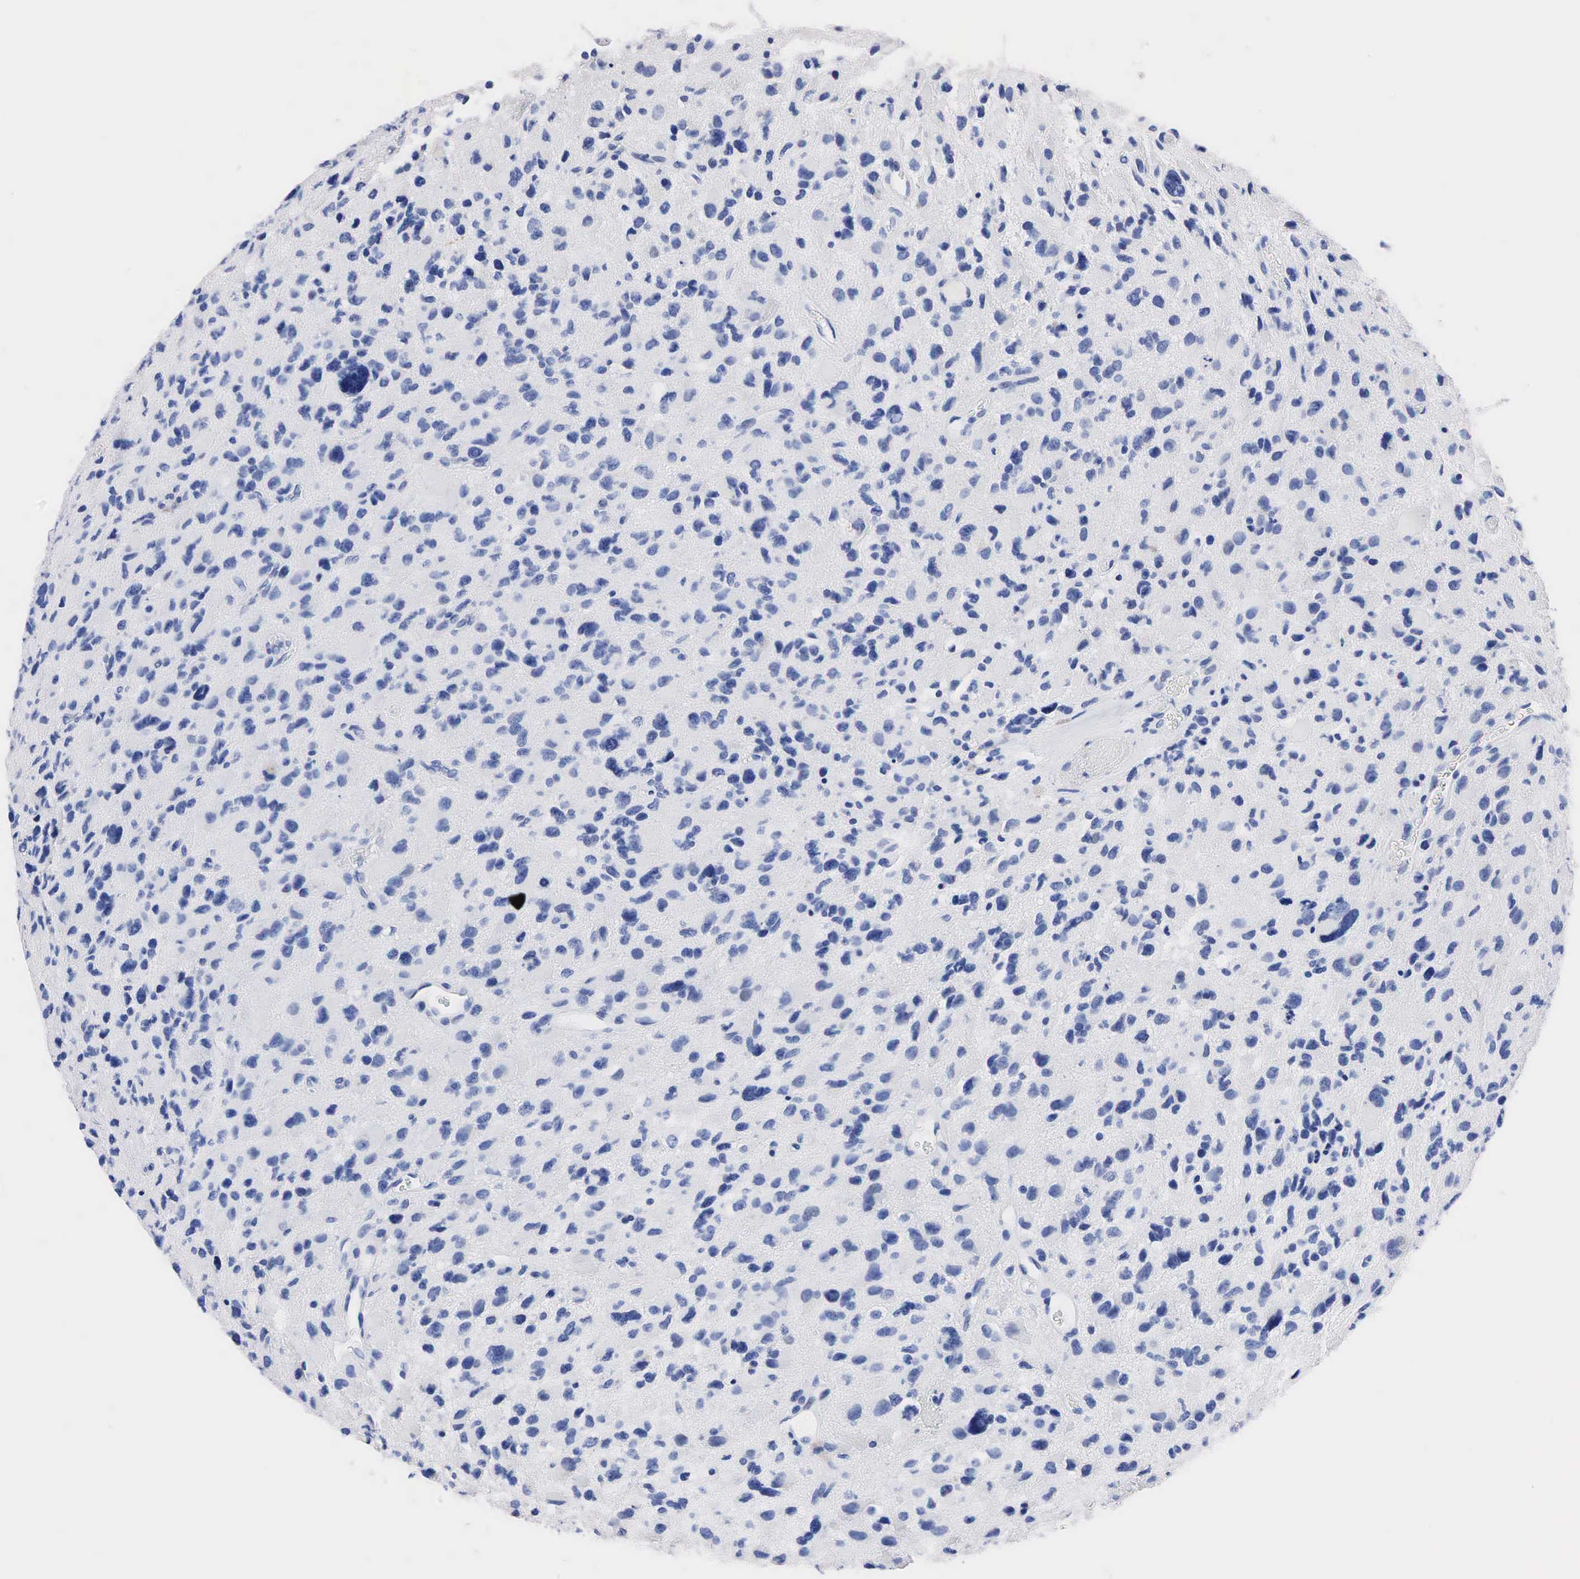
{"staining": {"intensity": "negative", "quantity": "none", "location": "none"}, "tissue": "glioma", "cell_type": "Tumor cells", "image_type": "cancer", "snomed": [{"axis": "morphology", "description": "Glioma, malignant, High grade"}, {"axis": "topography", "description": "Brain"}], "caption": "An image of human malignant glioma (high-grade) is negative for staining in tumor cells. (DAB (3,3'-diaminobenzidine) IHC visualized using brightfield microscopy, high magnification).", "gene": "SST", "patient": {"sex": "male", "age": 69}}